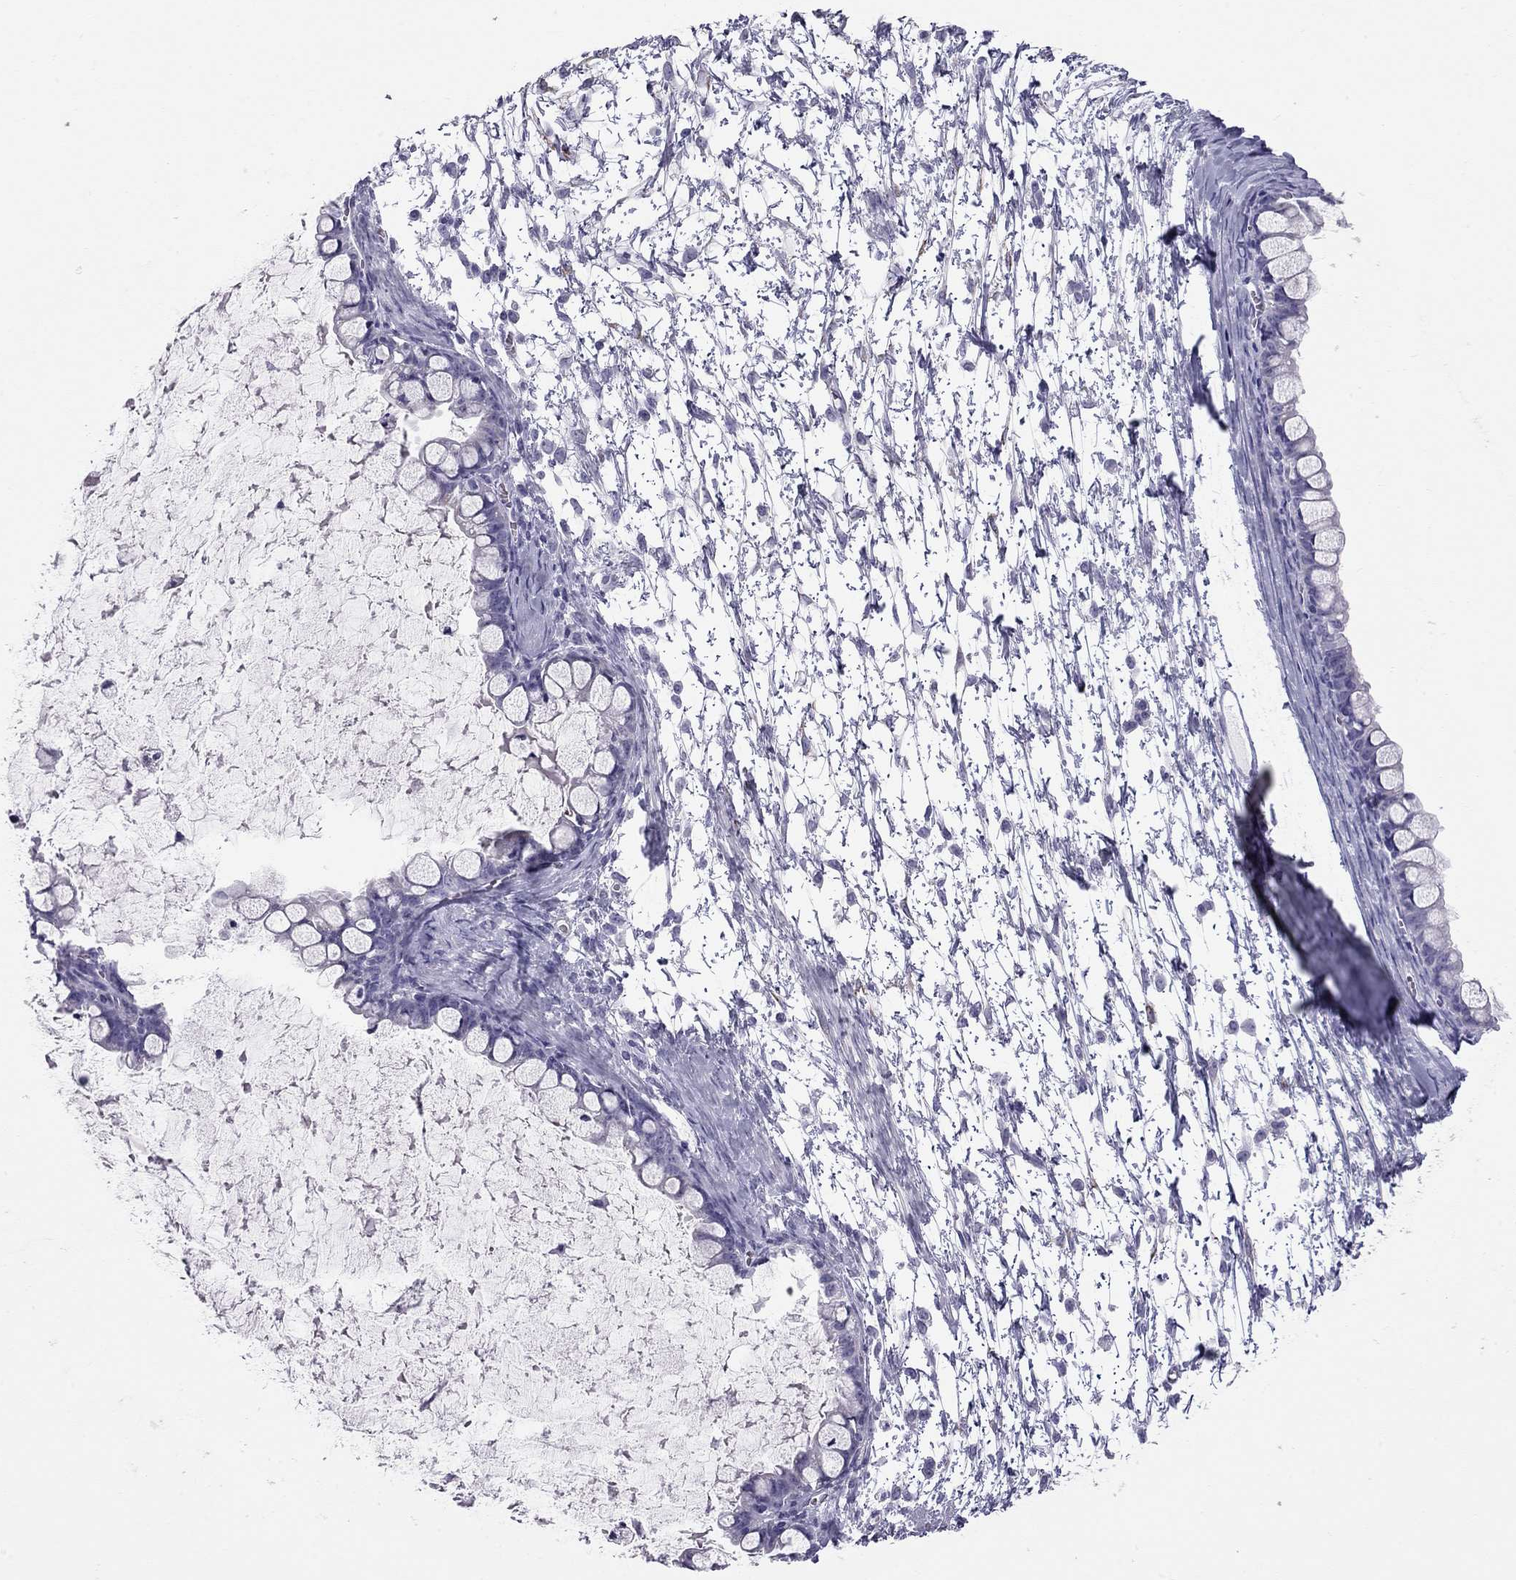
{"staining": {"intensity": "negative", "quantity": "none", "location": "none"}, "tissue": "ovarian cancer", "cell_type": "Tumor cells", "image_type": "cancer", "snomed": [{"axis": "morphology", "description": "Cystadenocarcinoma, mucinous, NOS"}, {"axis": "topography", "description": "Ovary"}], "caption": "Immunohistochemistry (IHC) micrograph of human mucinous cystadenocarcinoma (ovarian) stained for a protein (brown), which reveals no positivity in tumor cells. (DAB IHC, high magnification).", "gene": "TRPM3", "patient": {"sex": "female", "age": 63}}